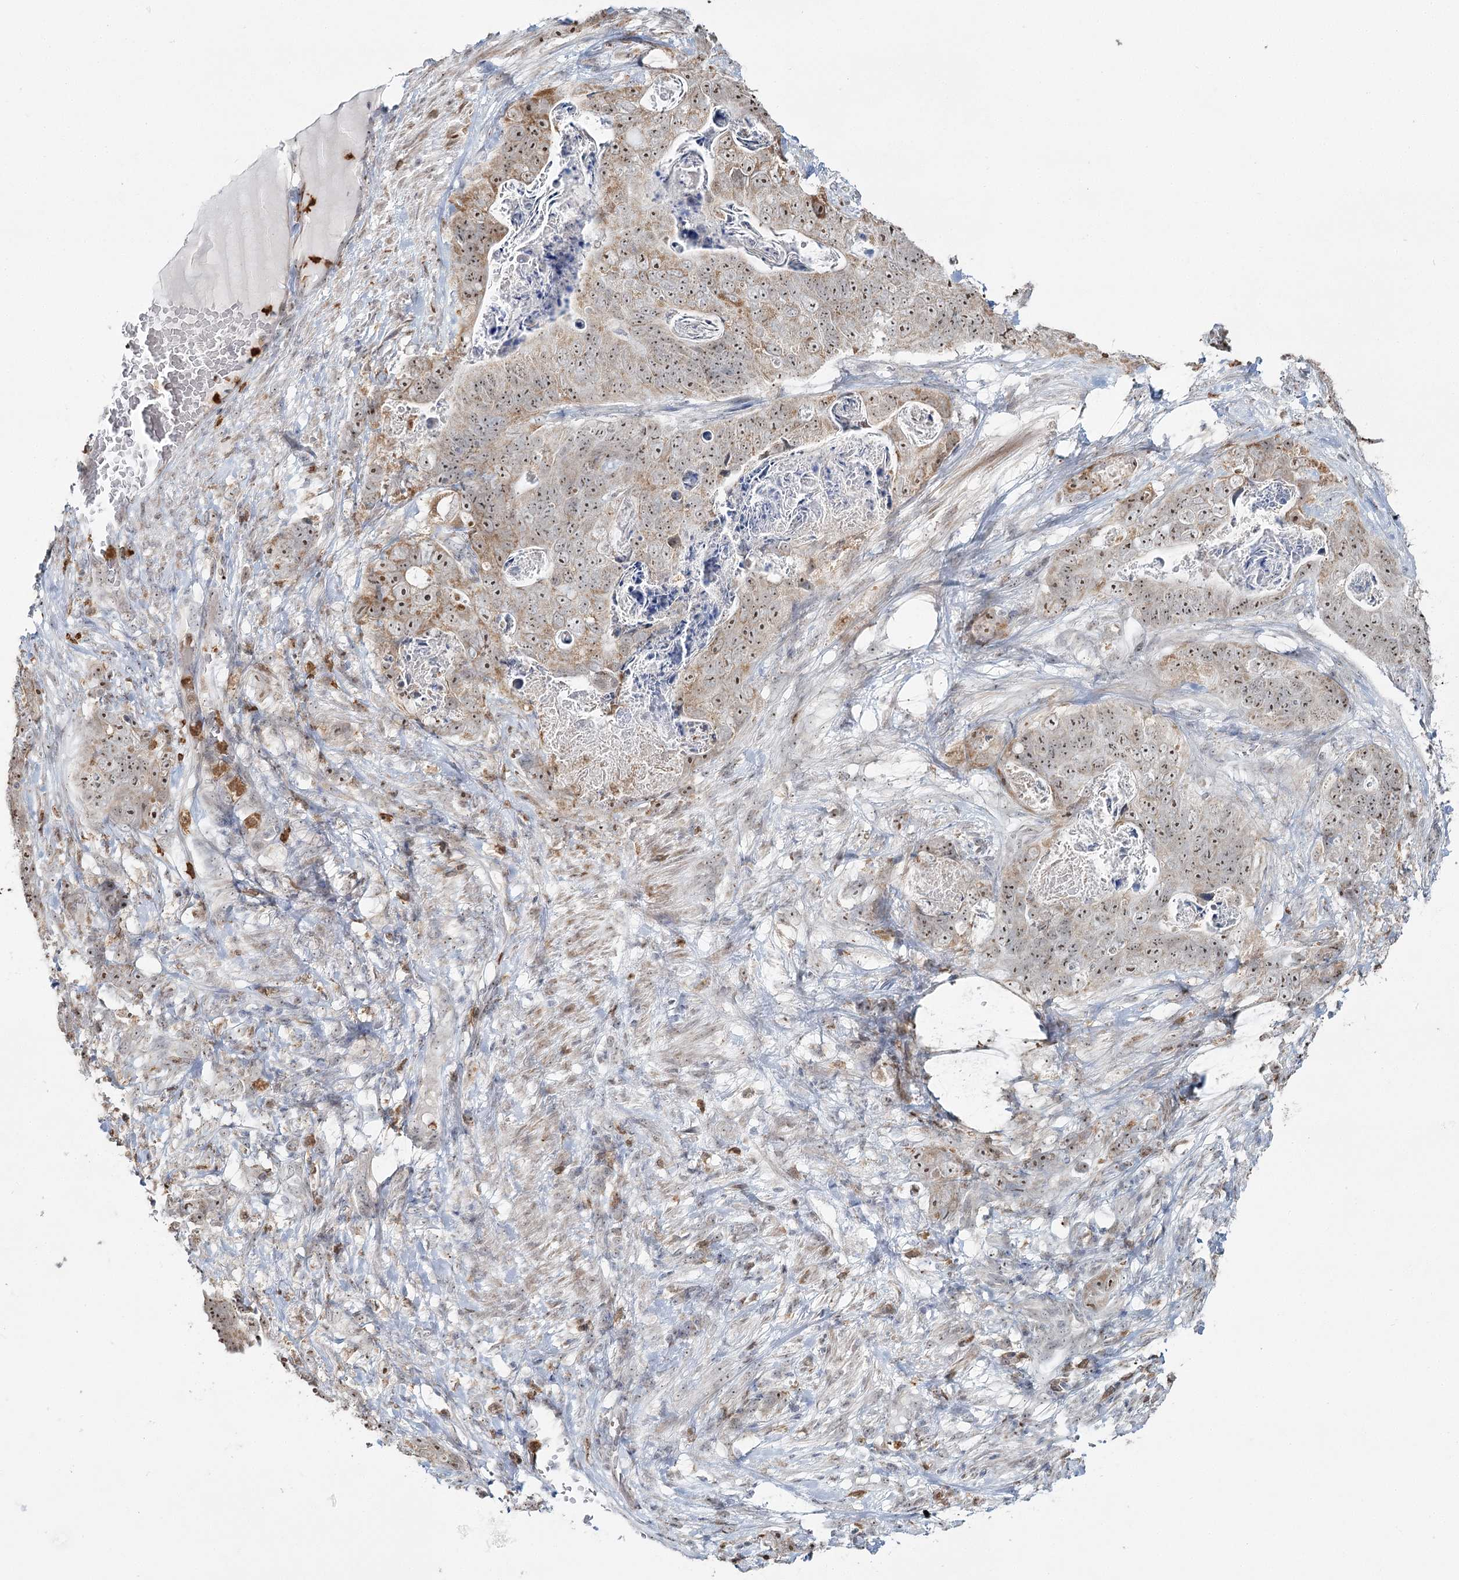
{"staining": {"intensity": "moderate", "quantity": ">75%", "location": "cytoplasmic/membranous,nuclear"}, "tissue": "stomach cancer", "cell_type": "Tumor cells", "image_type": "cancer", "snomed": [{"axis": "morphology", "description": "Normal tissue, NOS"}, {"axis": "morphology", "description": "Adenocarcinoma, NOS"}, {"axis": "topography", "description": "Stomach"}], "caption": "Immunohistochemical staining of stomach cancer (adenocarcinoma) reveals medium levels of moderate cytoplasmic/membranous and nuclear staining in about >75% of tumor cells. (Brightfield microscopy of DAB IHC at high magnification).", "gene": "ATAD1", "patient": {"sex": "female", "age": 89}}